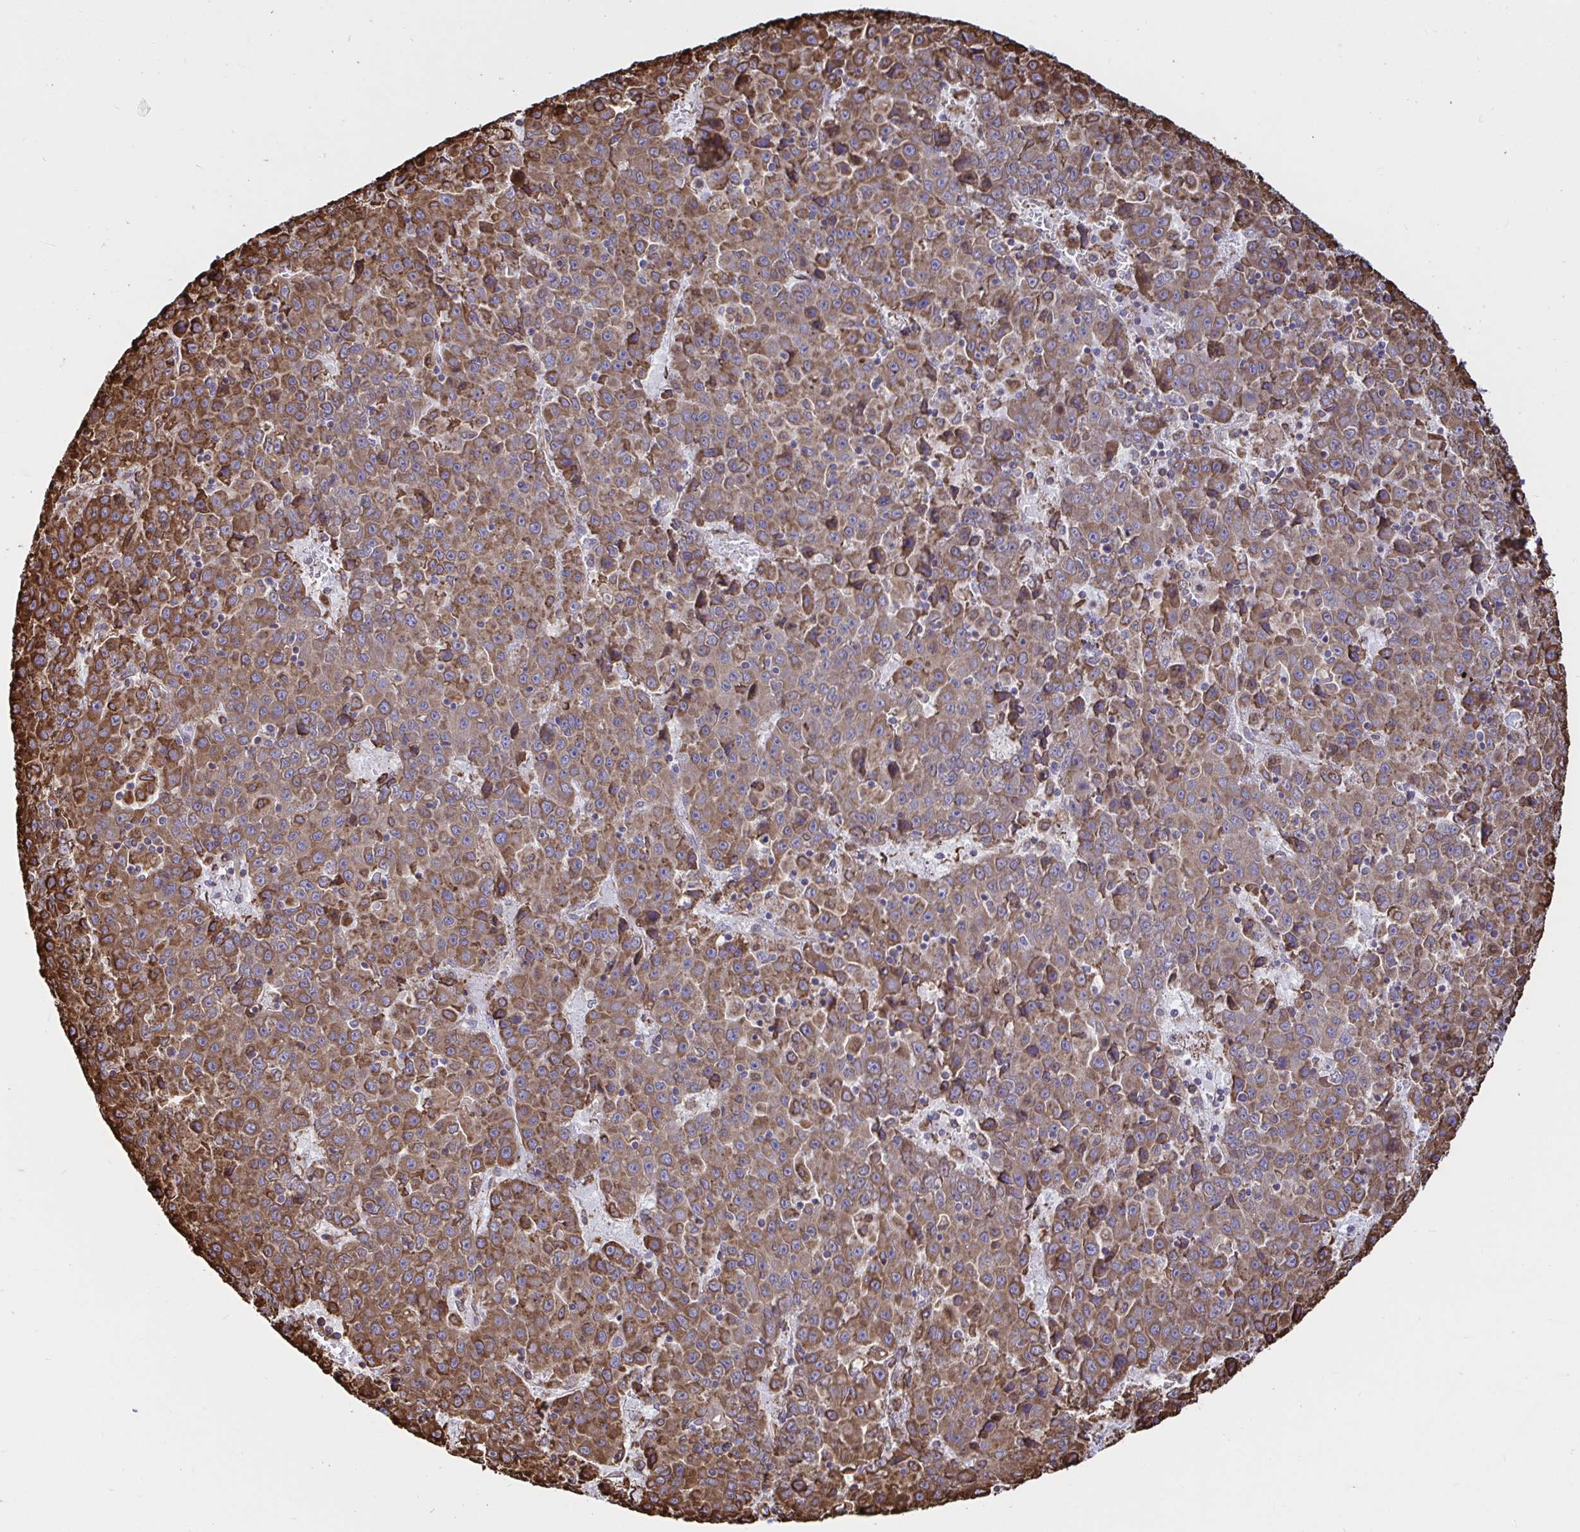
{"staining": {"intensity": "moderate", "quantity": ">75%", "location": "cytoplasmic/membranous"}, "tissue": "liver cancer", "cell_type": "Tumor cells", "image_type": "cancer", "snomed": [{"axis": "morphology", "description": "Carcinoma, Hepatocellular, NOS"}, {"axis": "topography", "description": "Liver"}], "caption": "The immunohistochemical stain highlights moderate cytoplasmic/membranous staining in tumor cells of liver cancer (hepatocellular carcinoma) tissue. The staining was performed using DAB (3,3'-diaminobenzidine) to visualize the protein expression in brown, while the nuclei were stained in blue with hematoxylin (Magnification: 20x).", "gene": "CLGN", "patient": {"sex": "female", "age": 53}}